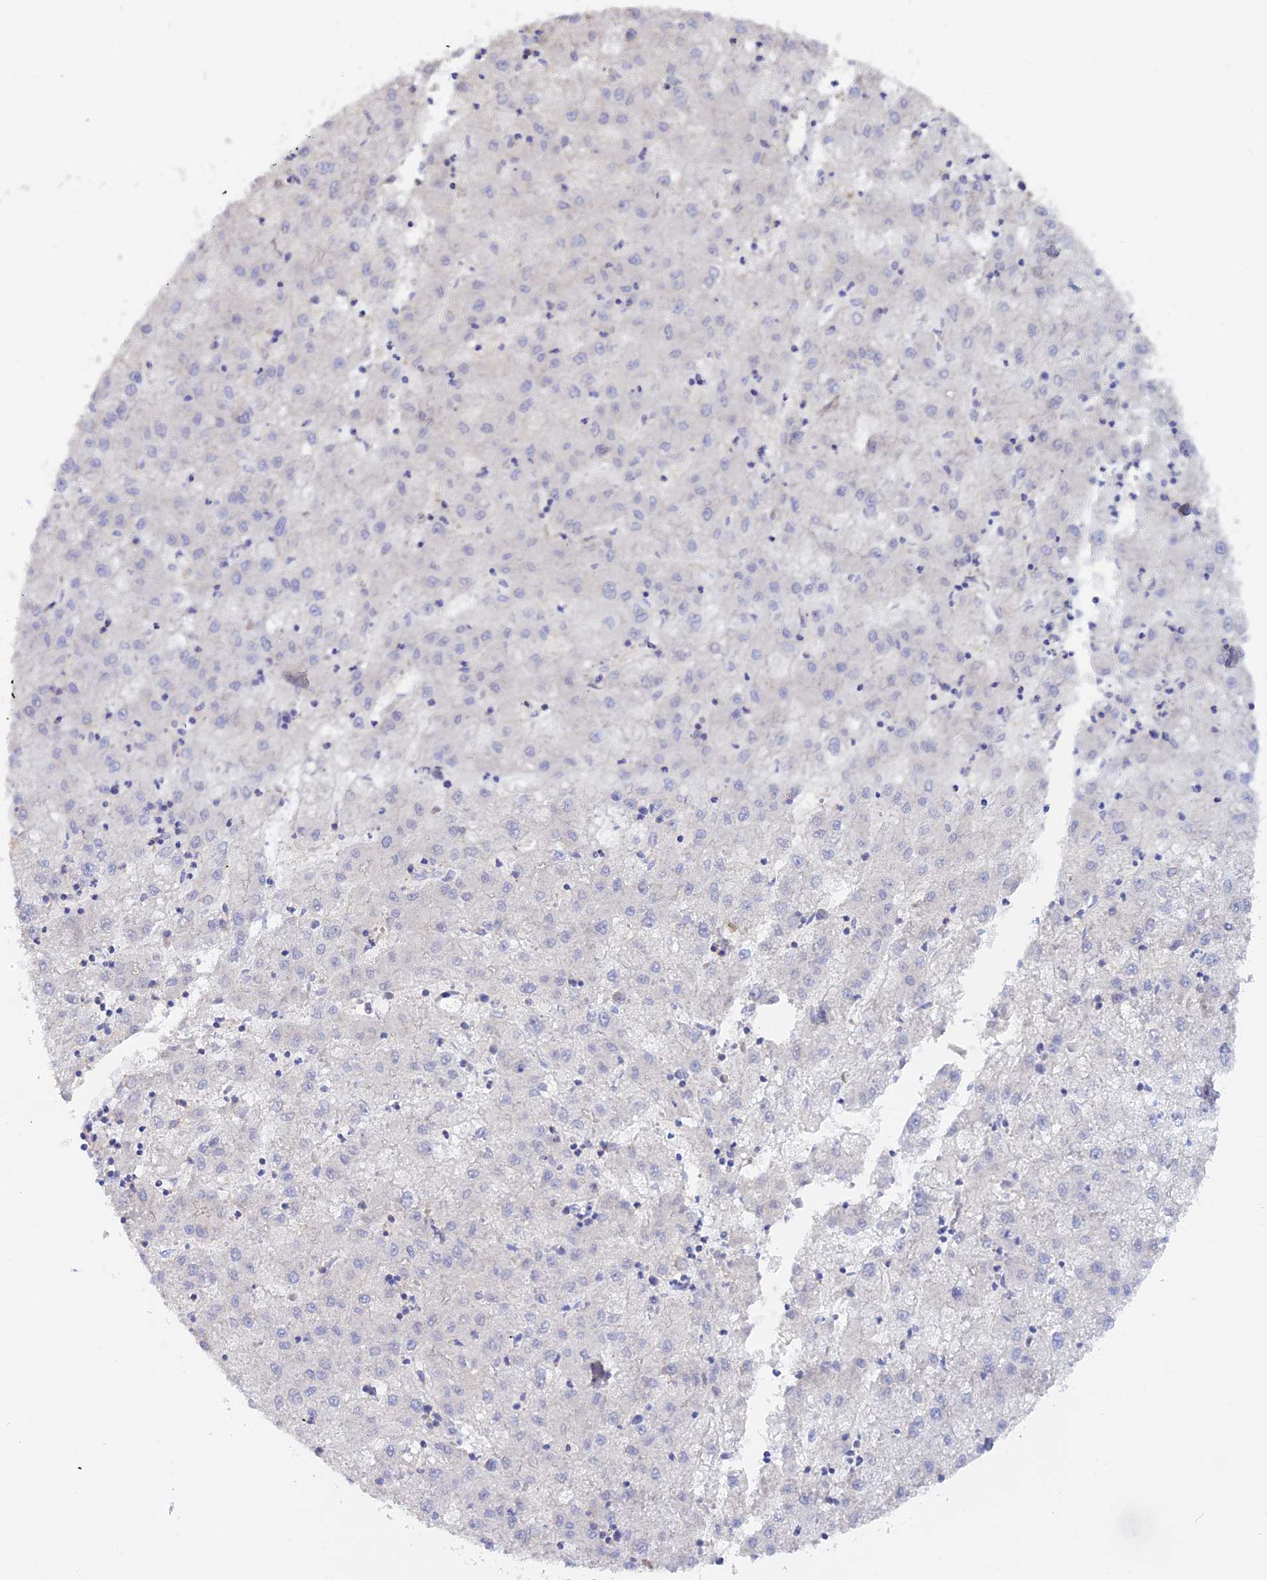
{"staining": {"intensity": "negative", "quantity": "none", "location": "none"}, "tissue": "liver cancer", "cell_type": "Tumor cells", "image_type": "cancer", "snomed": [{"axis": "morphology", "description": "Carcinoma, Hepatocellular, NOS"}, {"axis": "topography", "description": "Liver"}], "caption": "Tumor cells are negative for protein expression in human liver hepatocellular carcinoma. (Immunohistochemistry, brightfield microscopy, high magnification).", "gene": "ADGRA1", "patient": {"sex": "male", "age": 72}}